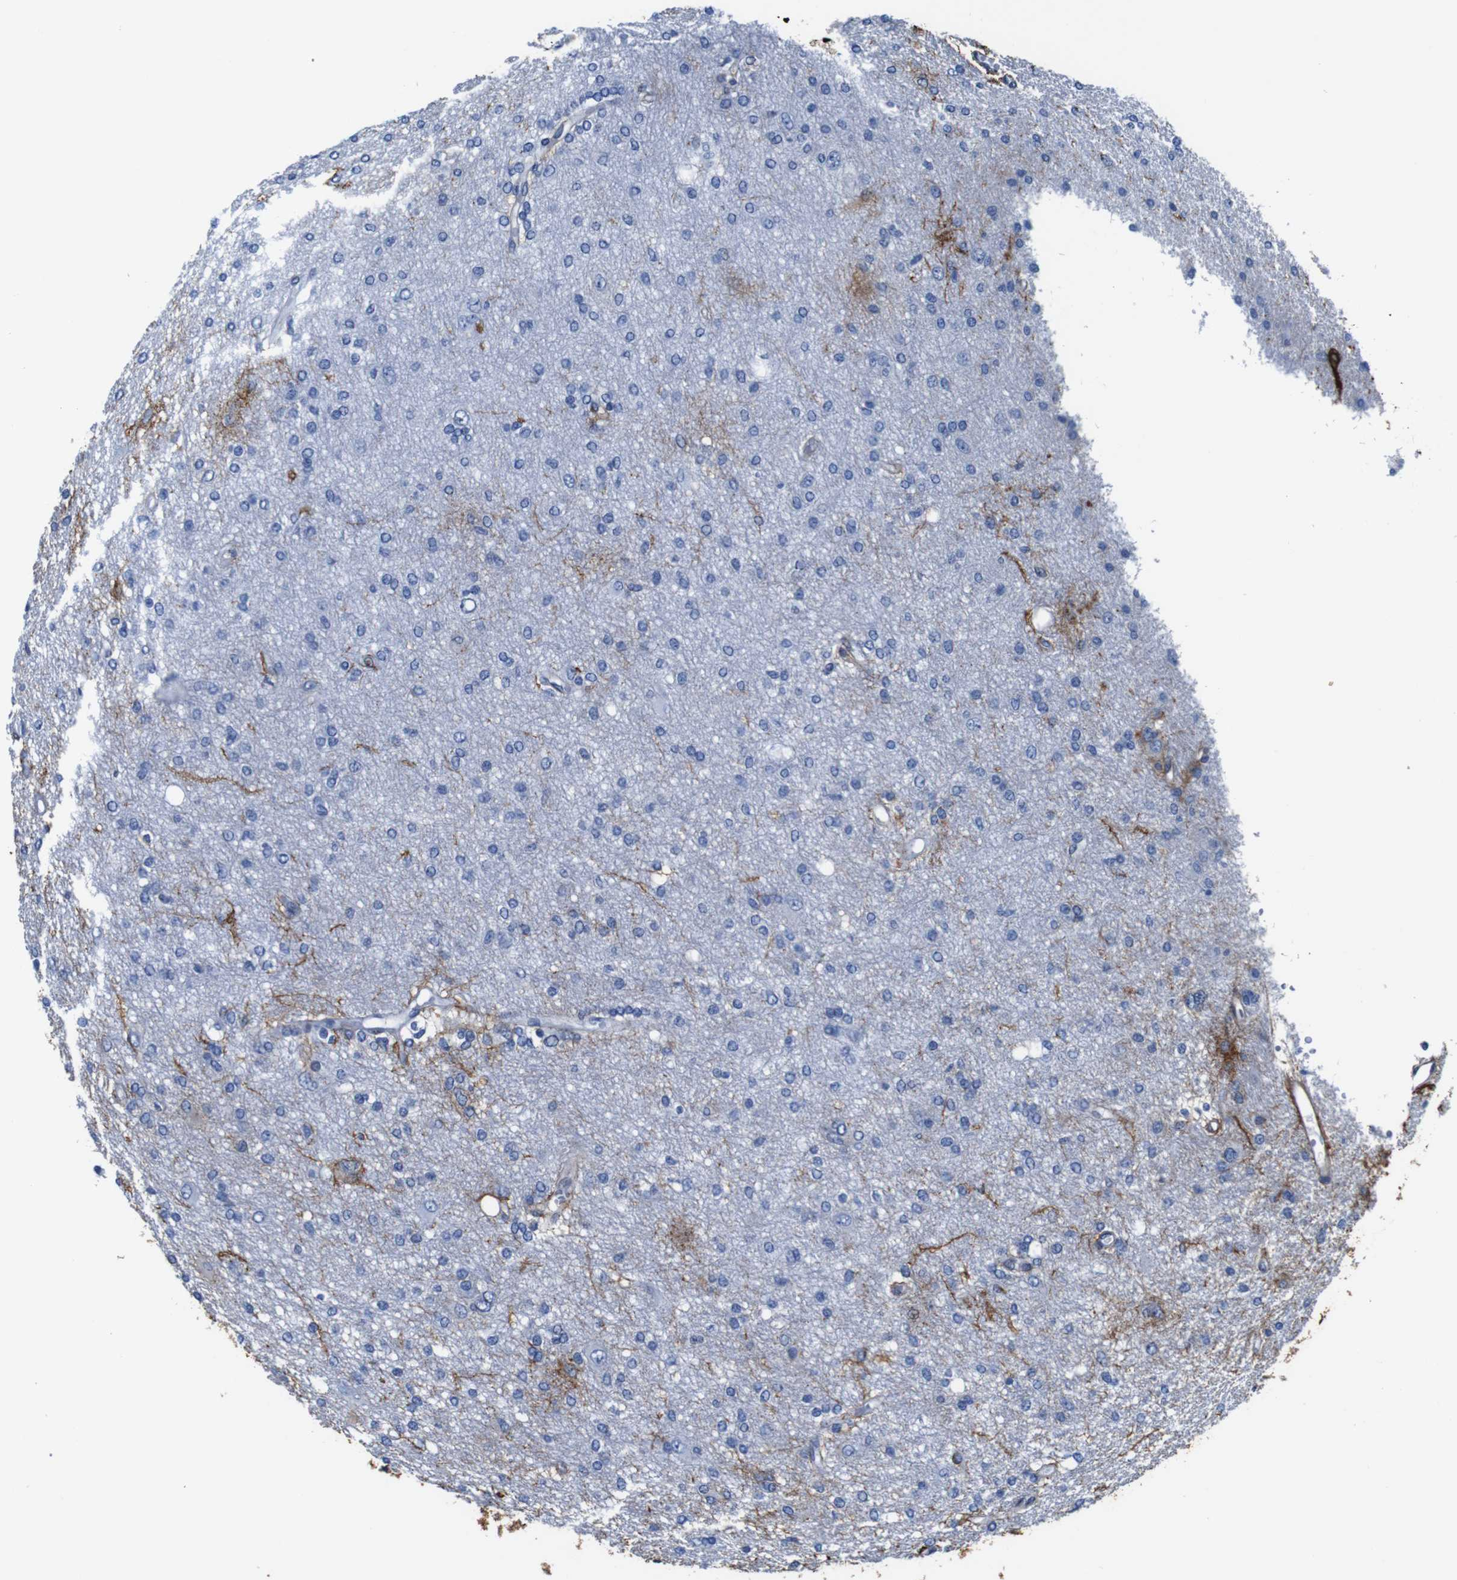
{"staining": {"intensity": "negative", "quantity": "none", "location": "none"}, "tissue": "glioma", "cell_type": "Tumor cells", "image_type": "cancer", "snomed": [{"axis": "morphology", "description": "Glioma, malignant, High grade"}, {"axis": "topography", "description": "Brain"}], "caption": "High magnification brightfield microscopy of glioma stained with DAB (brown) and counterstained with hematoxylin (blue): tumor cells show no significant expression.", "gene": "ANXA1", "patient": {"sex": "female", "age": 59}}